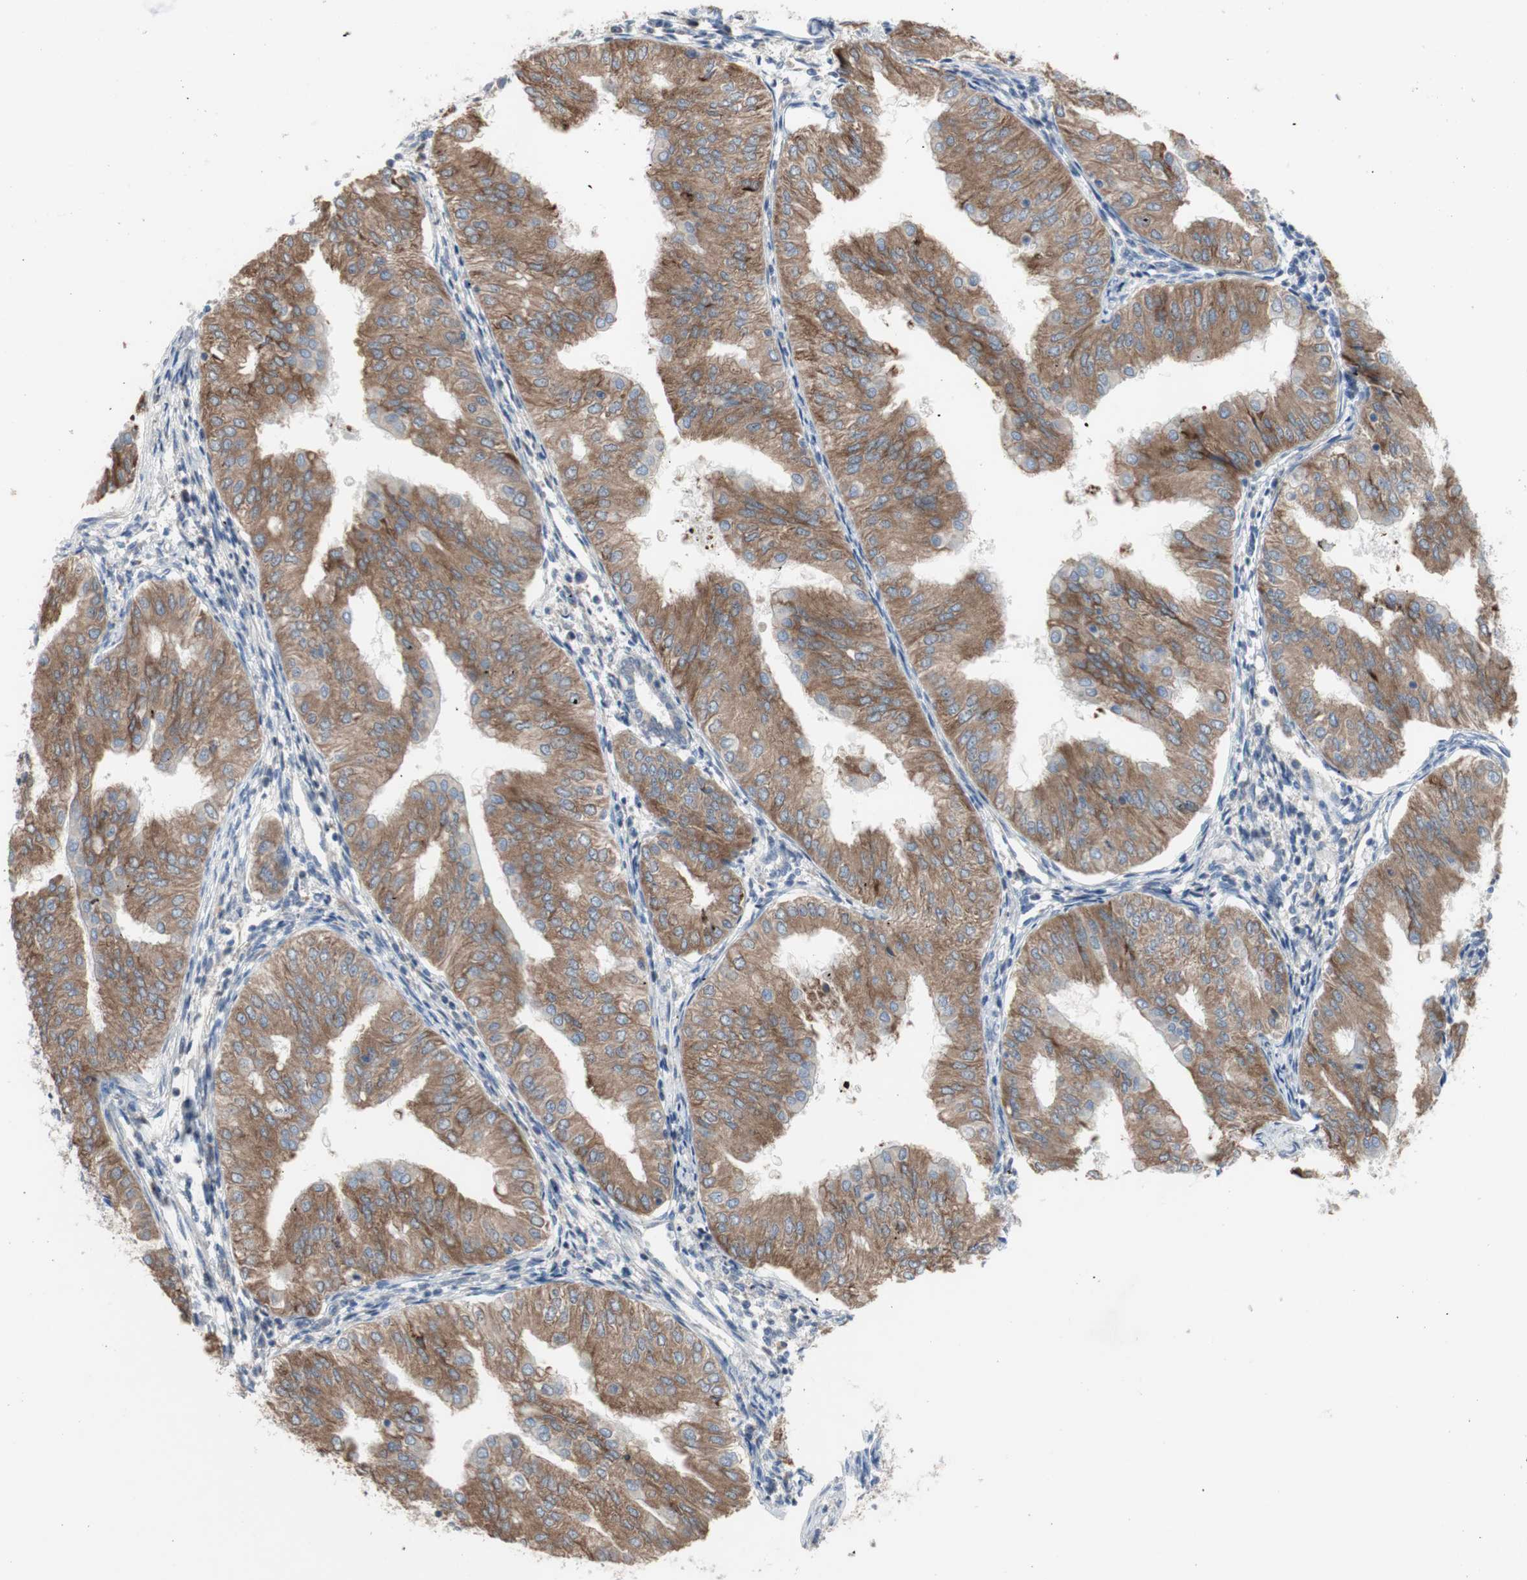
{"staining": {"intensity": "moderate", "quantity": ">75%", "location": "cytoplasmic/membranous"}, "tissue": "endometrial cancer", "cell_type": "Tumor cells", "image_type": "cancer", "snomed": [{"axis": "morphology", "description": "Adenocarcinoma, NOS"}, {"axis": "topography", "description": "Endometrium"}], "caption": "The immunohistochemical stain labels moderate cytoplasmic/membranous positivity in tumor cells of endometrial cancer tissue.", "gene": "TTC14", "patient": {"sex": "female", "age": 53}}